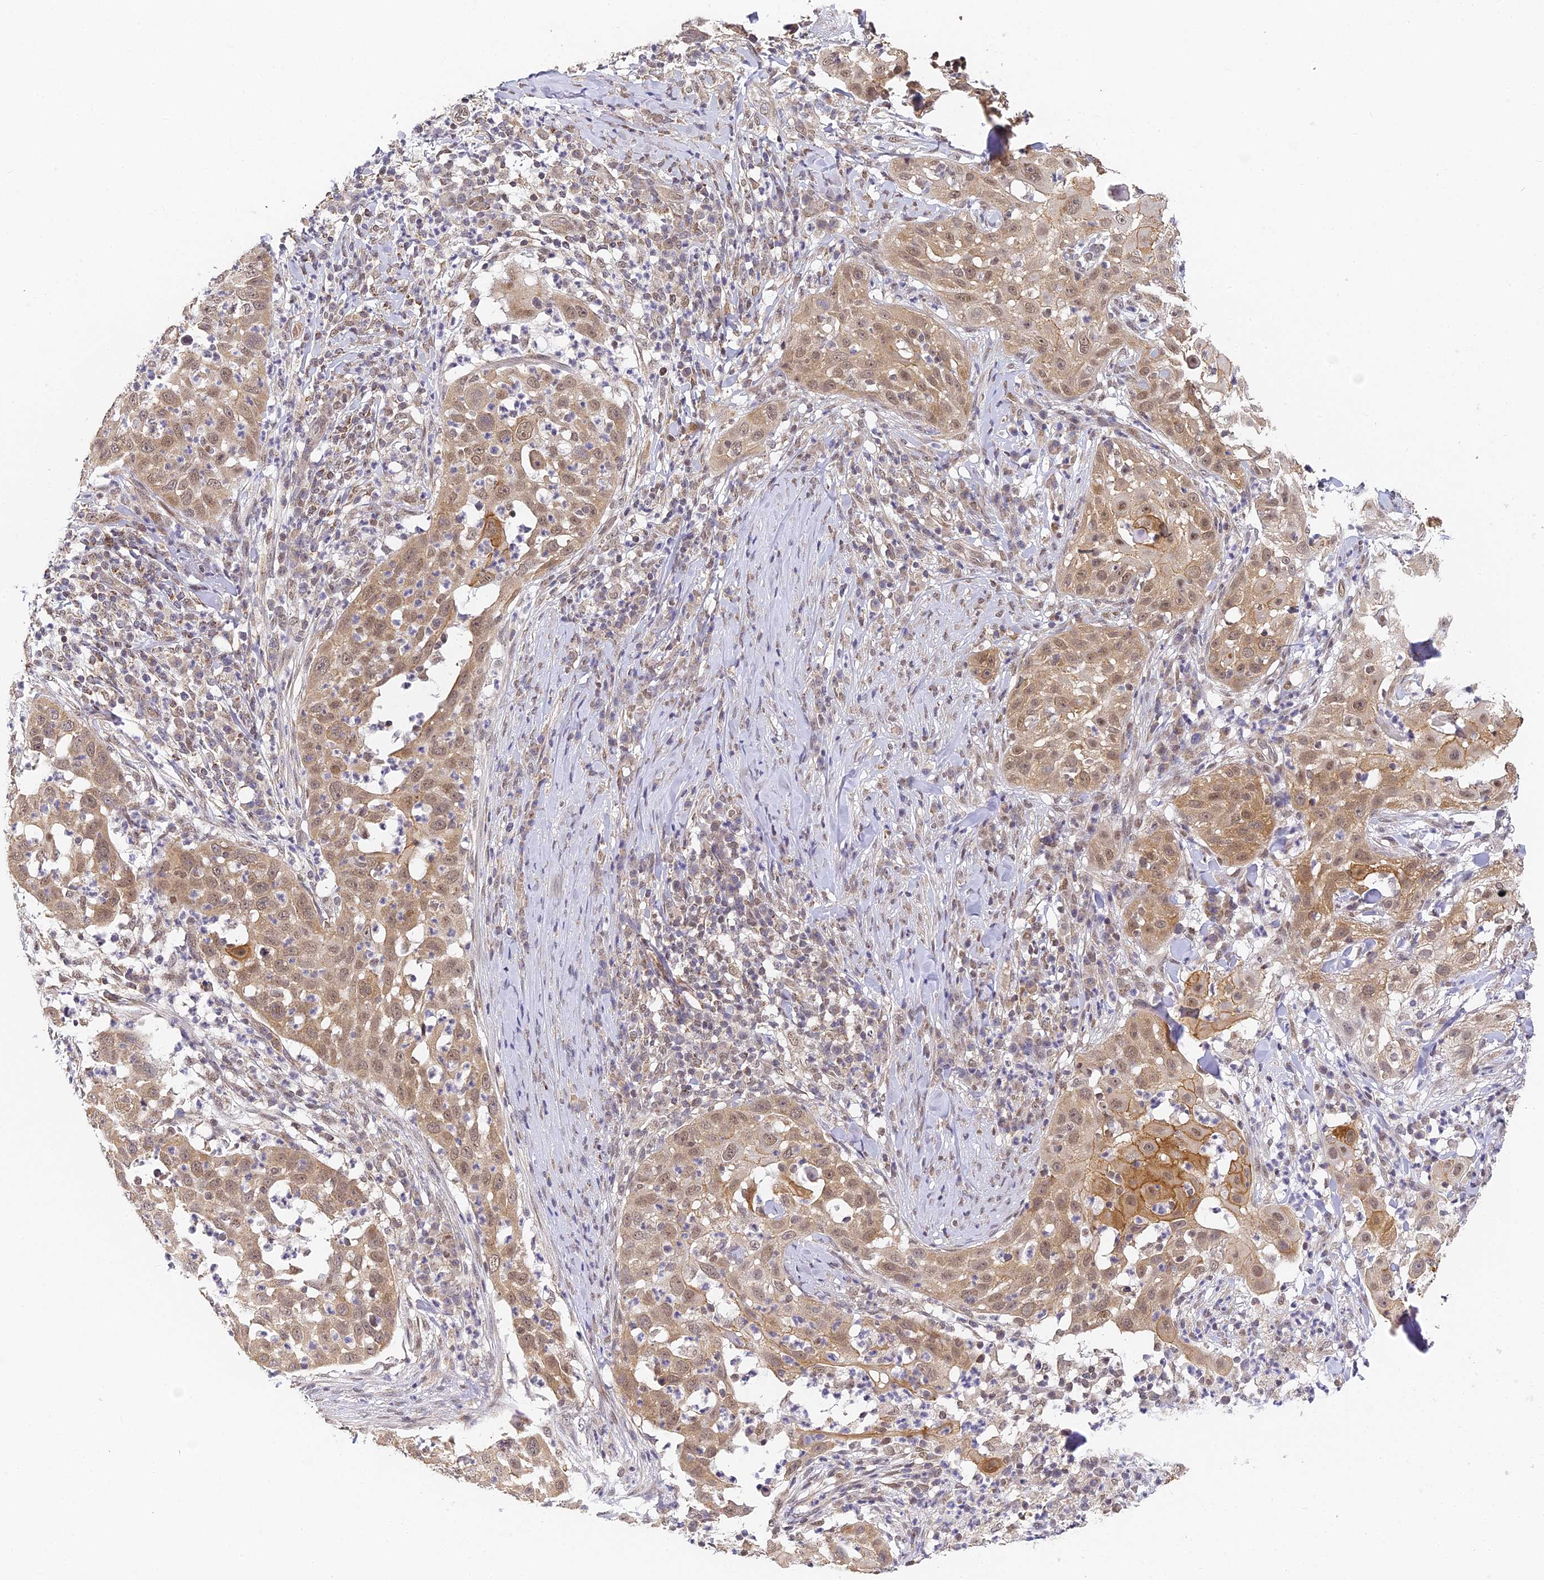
{"staining": {"intensity": "moderate", "quantity": ">75%", "location": "cytoplasmic/membranous,nuclear"}, "tissue": "skin cancer", "cell_type": "Tumor cells", "image_type": "cancer", "snomed": [{"axis": "morphology", "description": "Squamous cell carcinoma, NOS"}, {"axis": "topography", "description": "Skin"}], "caption": "Human skin cancer (squamous cell carcinoma) stained with a protein marker reveals moderate staining in tumor cells.", "gene": "DNAAF10", "patient": {"sex": "female", "age": 44}}